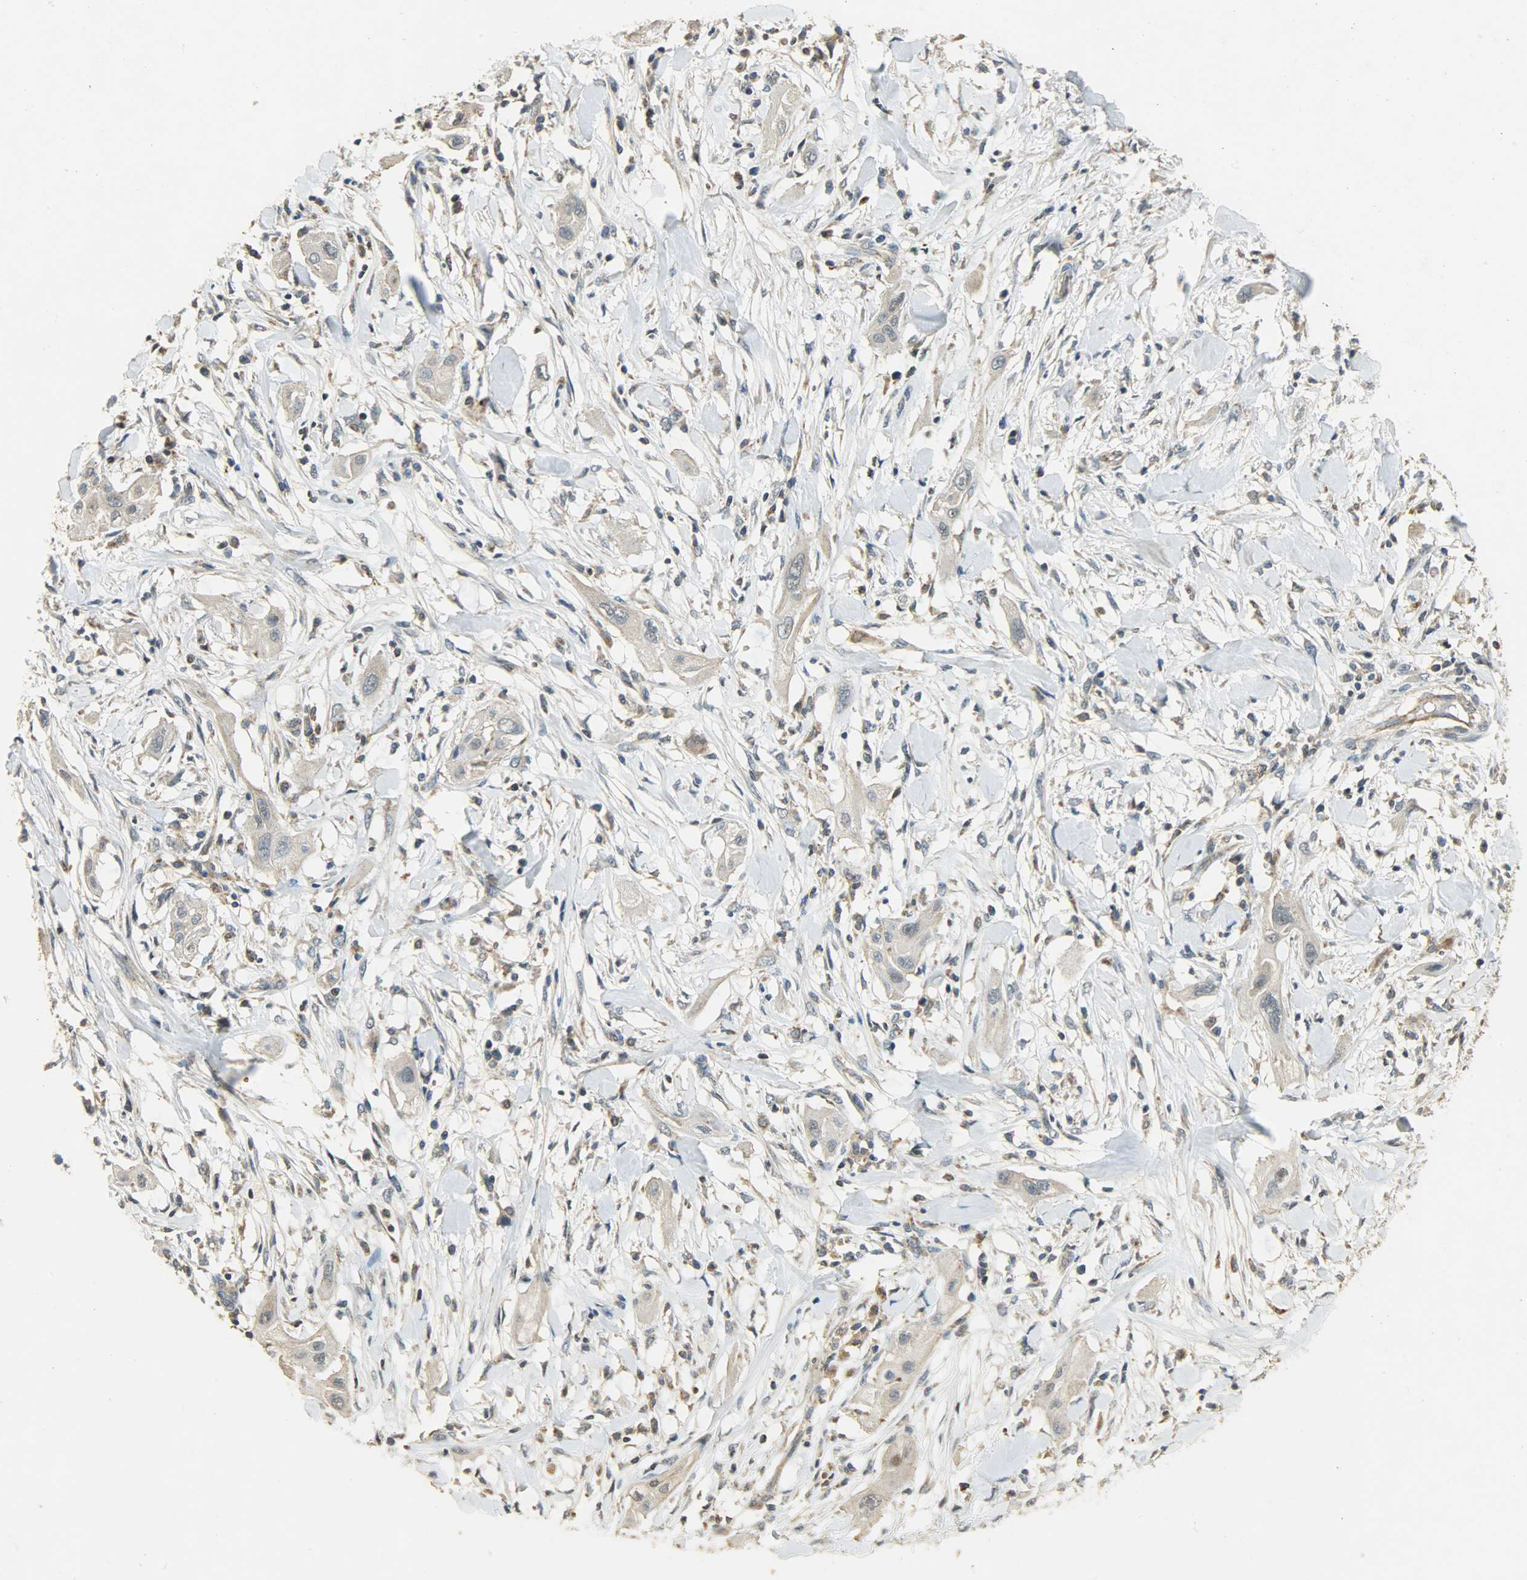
{"staining": {"intensity": "weak", "quantity": ">75%", "location": "cytoplasmic/membranous"}, "tissue": "lung cancer", "cell_type": "Tumor cells", "image_type": "cancer", "snomed": [{"axis": "morphology", "description": "Squamous cell carcinoma, NOS"}, {"axis": "topography", "description": "Lung"}], "caption": "A brown stain labels weak cytoplasmic/membranous positivity of a protein in human lung squamous cell carcinoma tumor cells.", "gene": "HDHD5", "patient": {"sex": "female", "age": 47}}